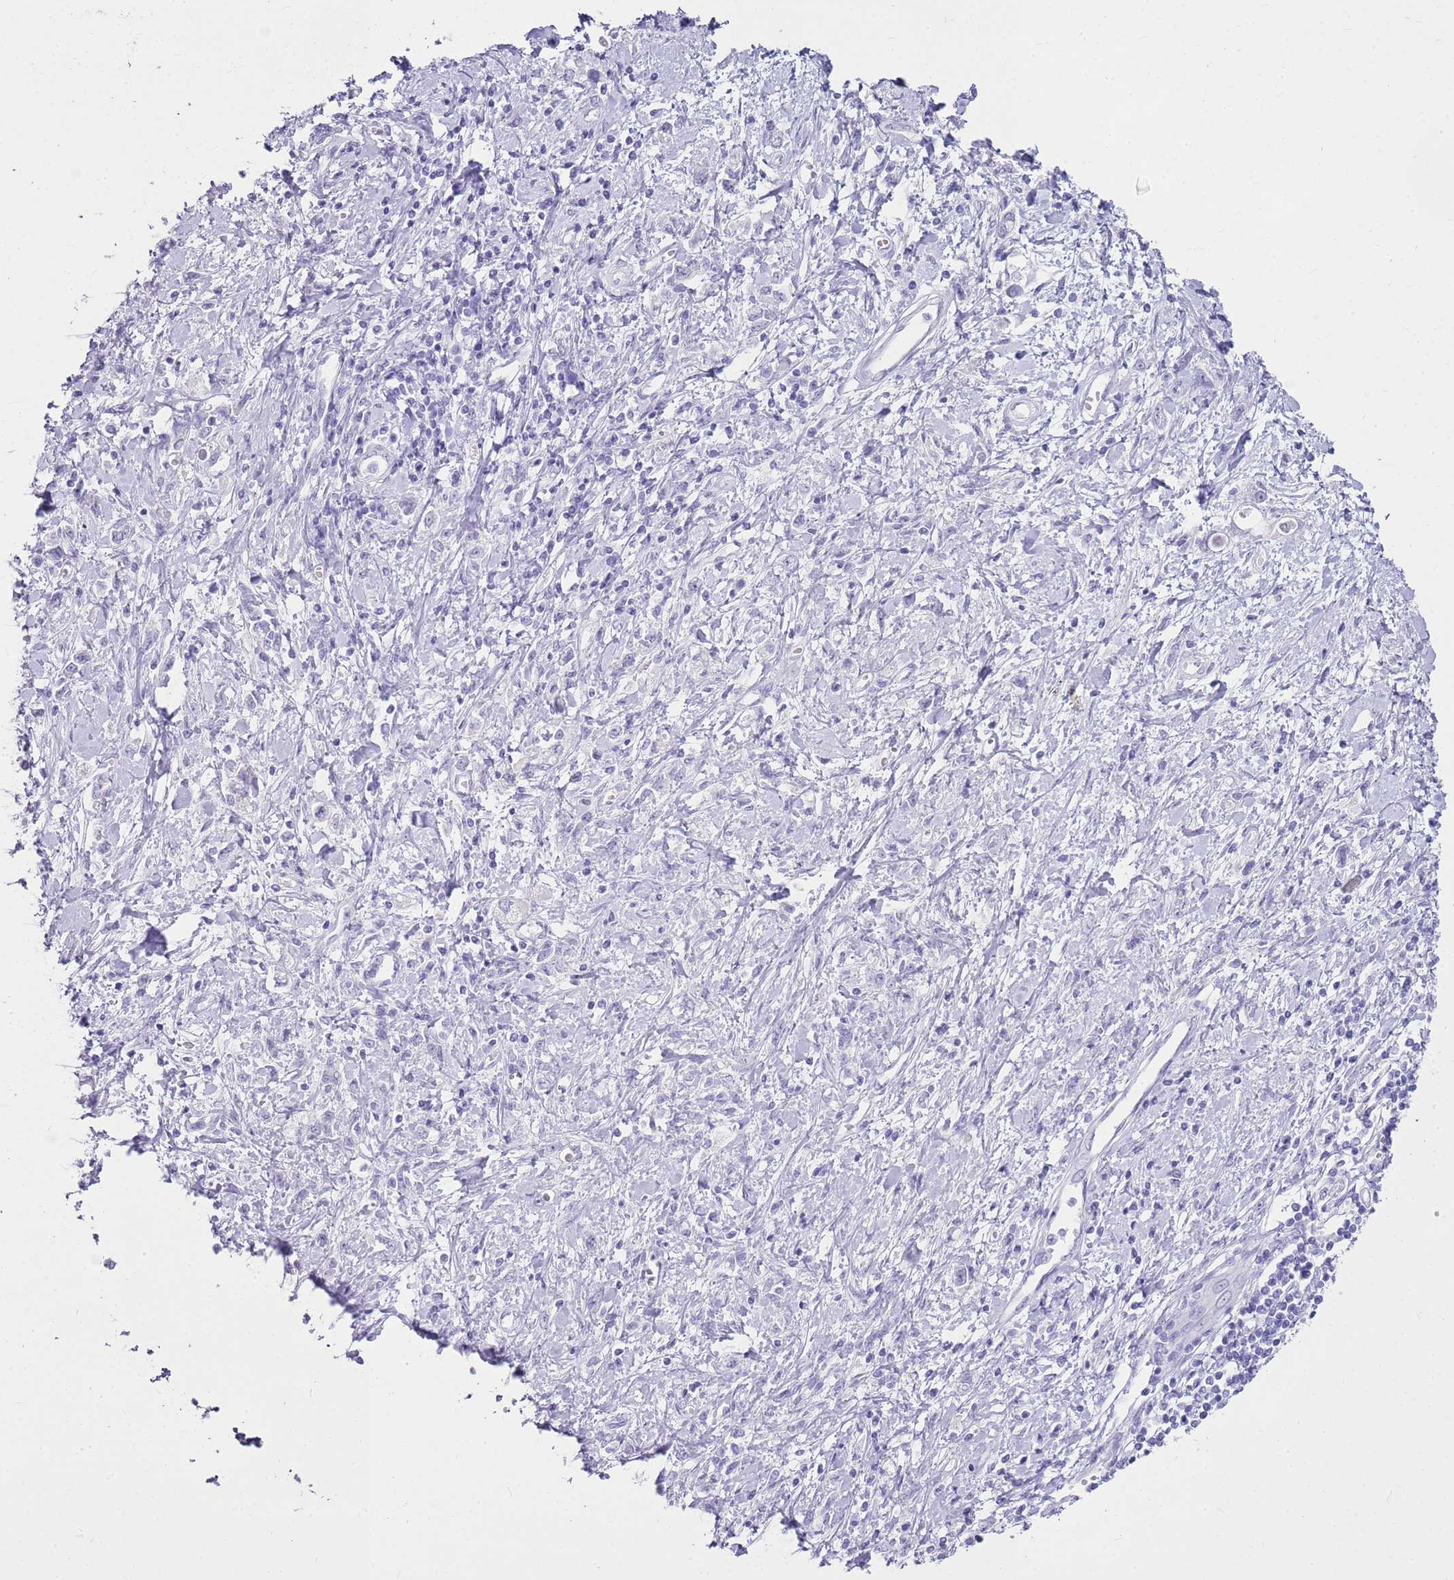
{"staining": {"intensity": "negative", "quantity": "none", "location": "none"}, "tissue": "stomach cancer", "cell_type": "Tumor cells", "image_type": "cancer", "snomed": [{"axis": "morphology", "description": "Adenocarcinoma, NOS"}, {"axis": "topography", "description": "Stomach"}], "caption": "High magnification brightfield microscopy of adenocarcinoma (stomach) stained with DAB (3,3'-diaminobenzidine) (brown) and counterstained with hematoxylin (blue): tumor cells show no significant positivity.", "gene": "CA8", "patient": {"sex": "female", "age": 76}}